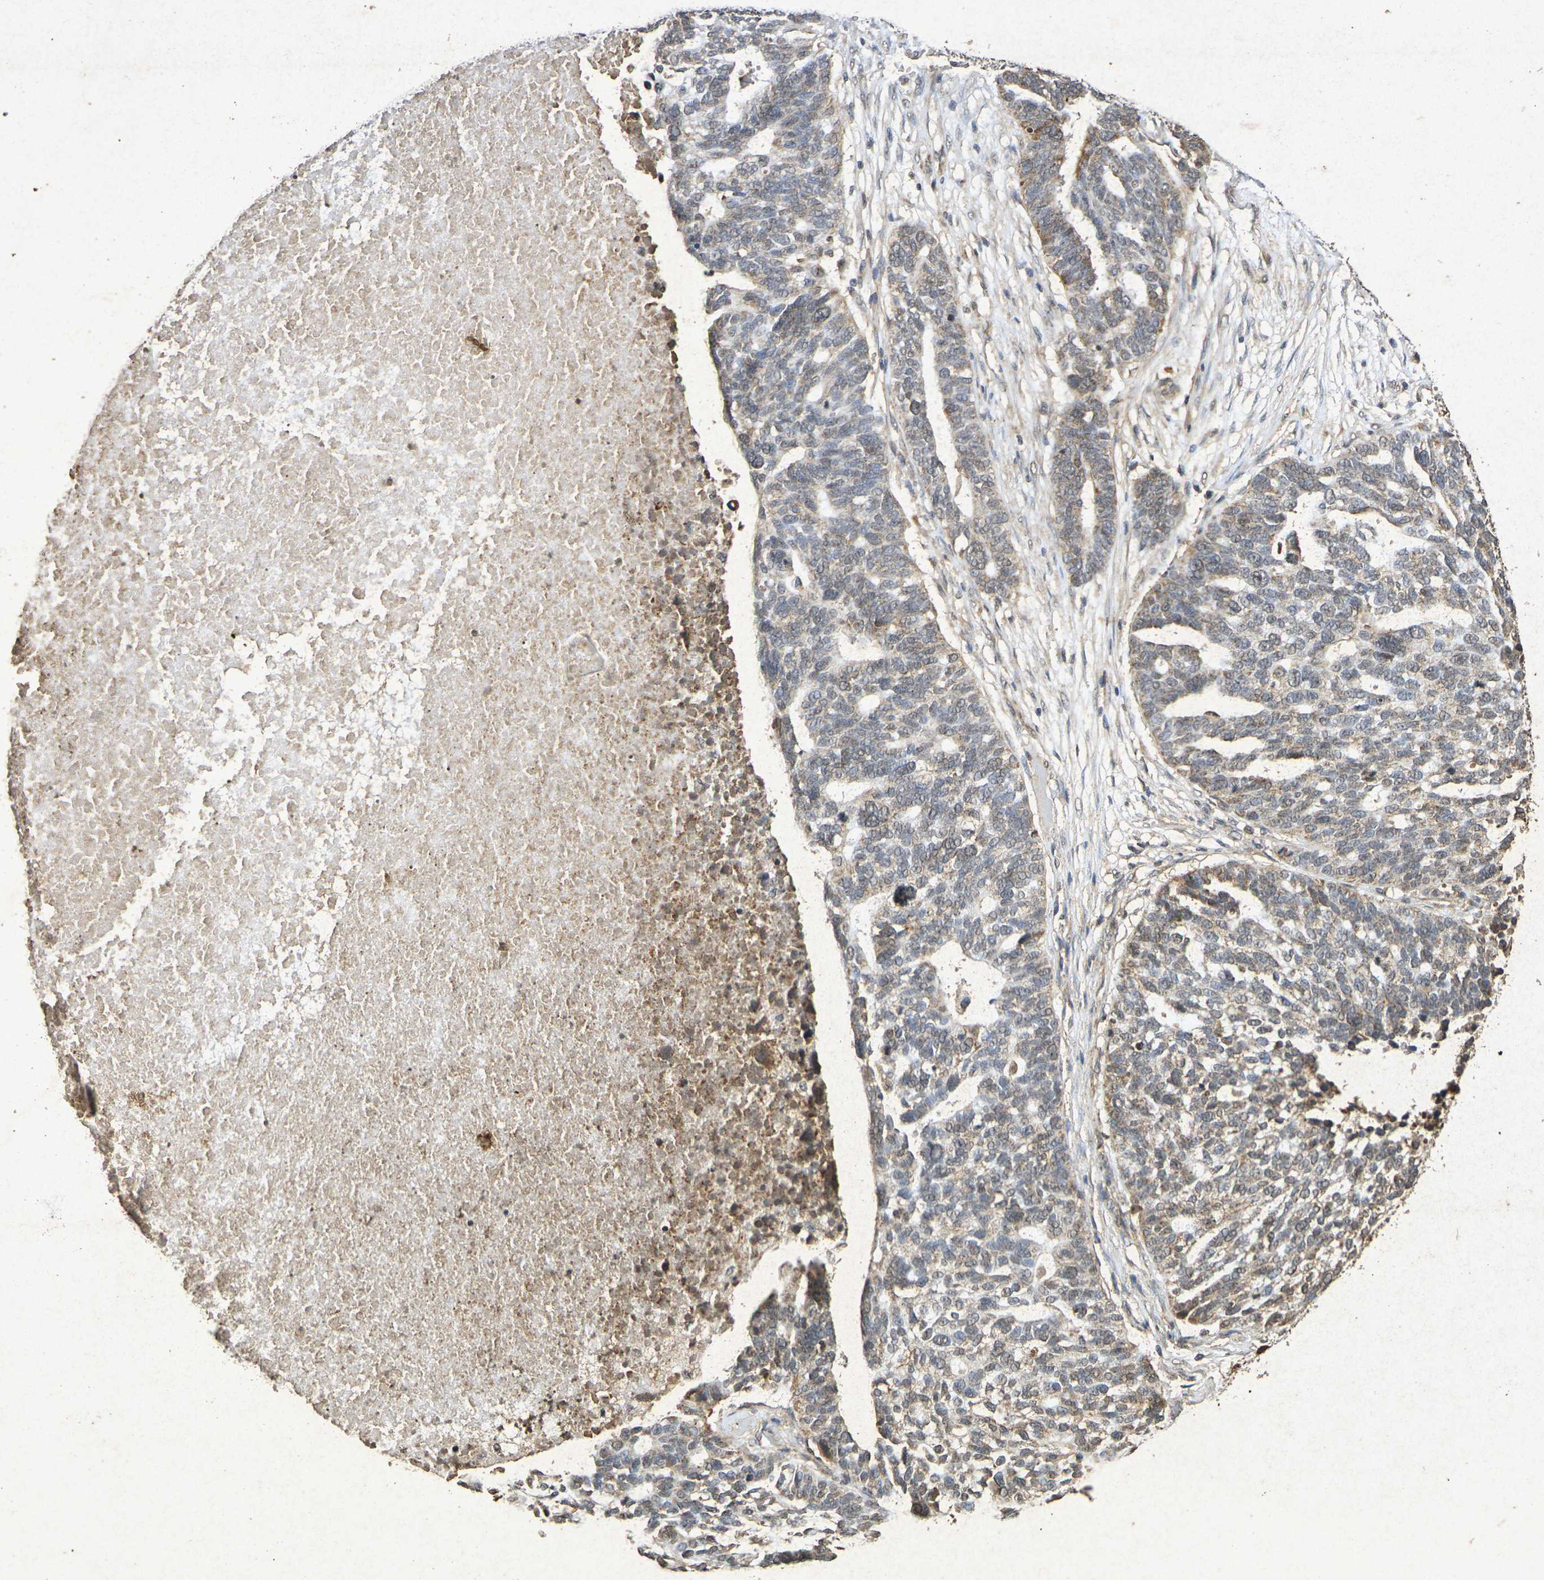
{"staining": {"intensity": "moderate", "quantity": "25%-75%", "location": "cytoplasmic/membranous"}, "tissue": "ovarian cancer", "cell_type": "Tumor cells", "image_type": "cancer", "snomed": [{"axis": "morphology", "description": "Cystadenocarcinoma, serous, NOS"}, {"axis": "topography", "description": "Ovary"}], "caption": "Ovarian cancer (serous cystadenocarcinoma) was stained to show a protein in brown. There is medium levels of moderate cytoplasmic/membranous positivity in approximately 25%-75% of tumor cells.", "gene": "GUCY1A2", "patient": {"sex": "female", "age": 59}}